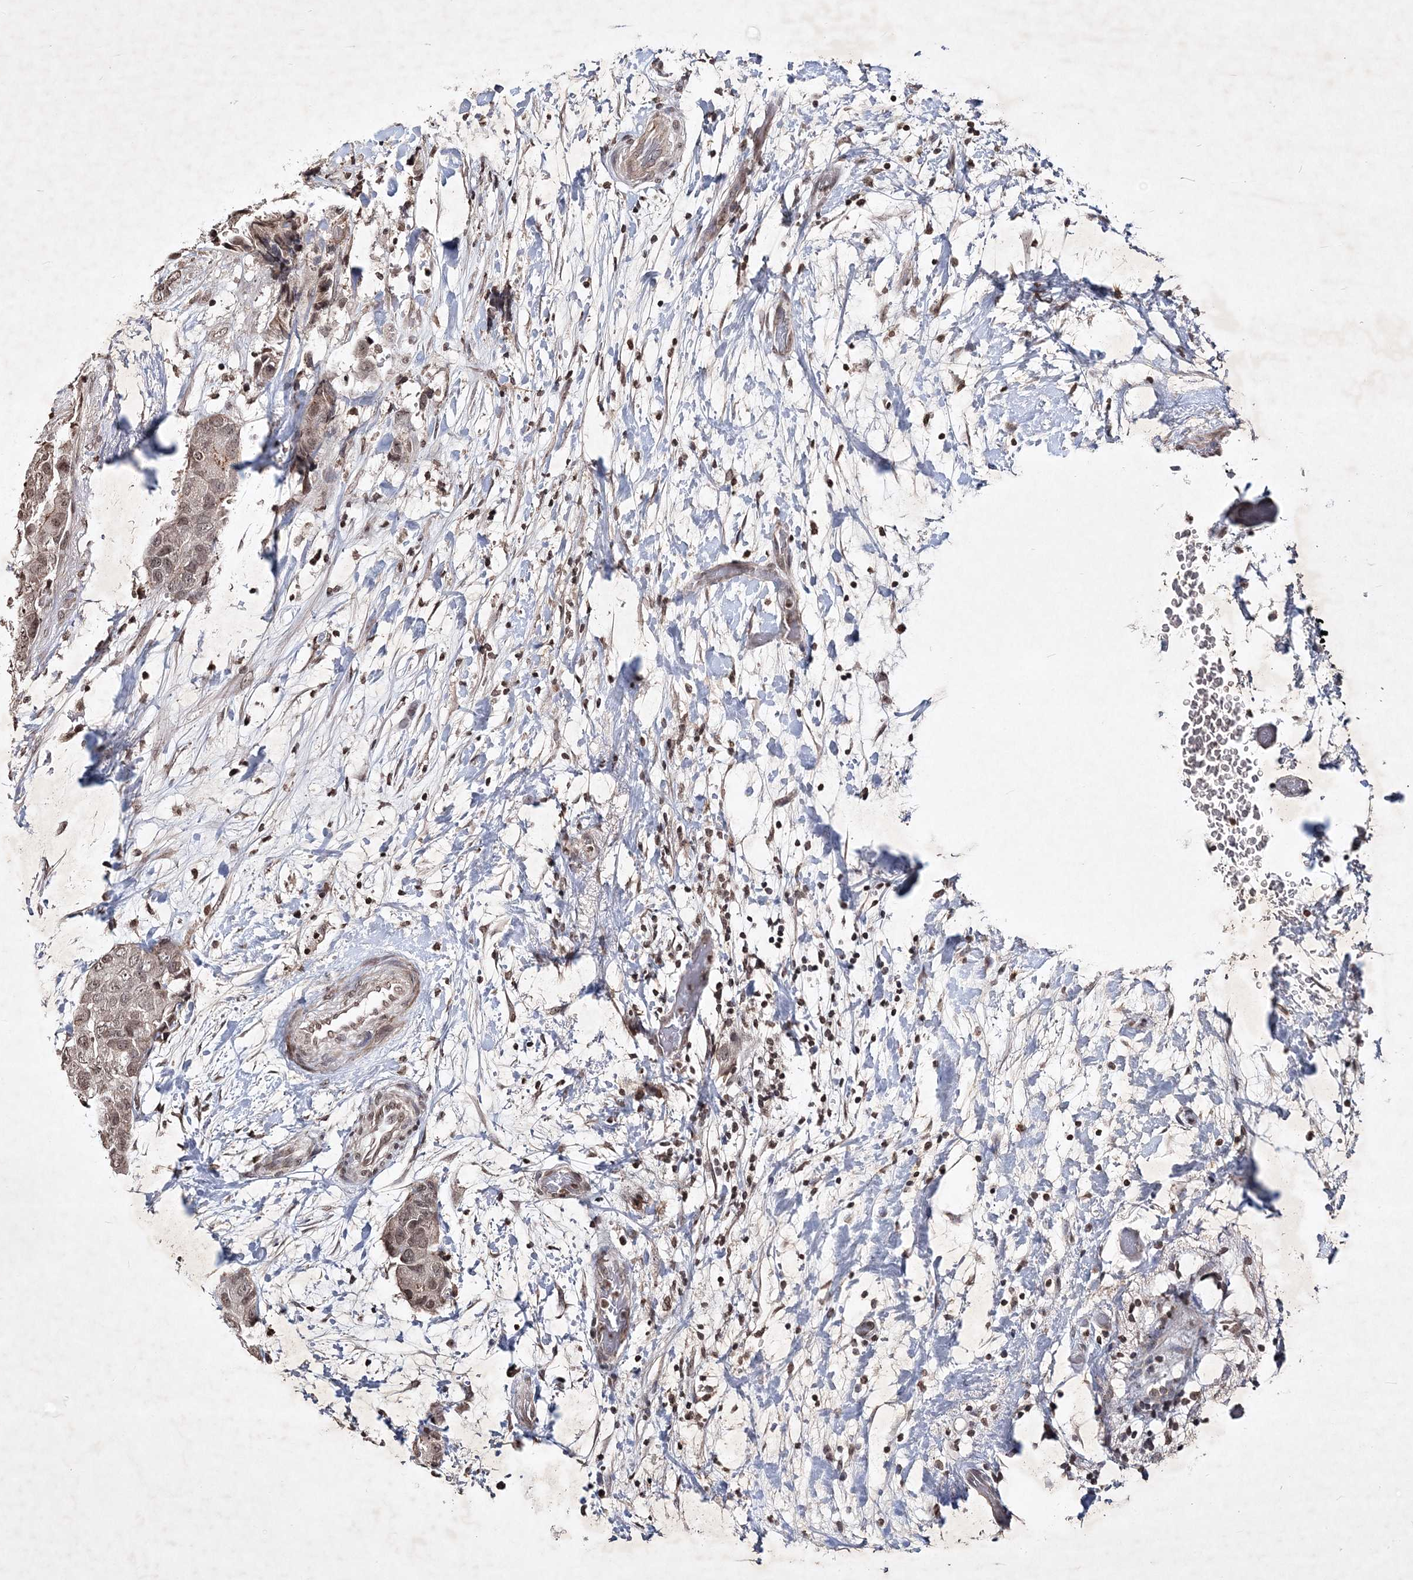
{"staining": {"intensity": "moderate", "quantity": ">75%", "location": "nuclear"}, "tissue": "breast cancer", "cell_type": "Tumor cells", "image_type": "cancer", "snomed": [{"axis": "morphology", "description": "Duct carcinoma"}, {"axis": "topography", "description": "Breast"}], "caption": "Protein expression analysis of breast cancer displays moderate nuclear staining in approximately >75% of tumor cells. The staining was performed using DAB (3,3'-diaminobenzidine), with brown indicating positive protein expression. Nuclei are stained blue with hematoxylin.", "gene": "SOWAHB", "patient": {"sex": "female", "age": 62}}